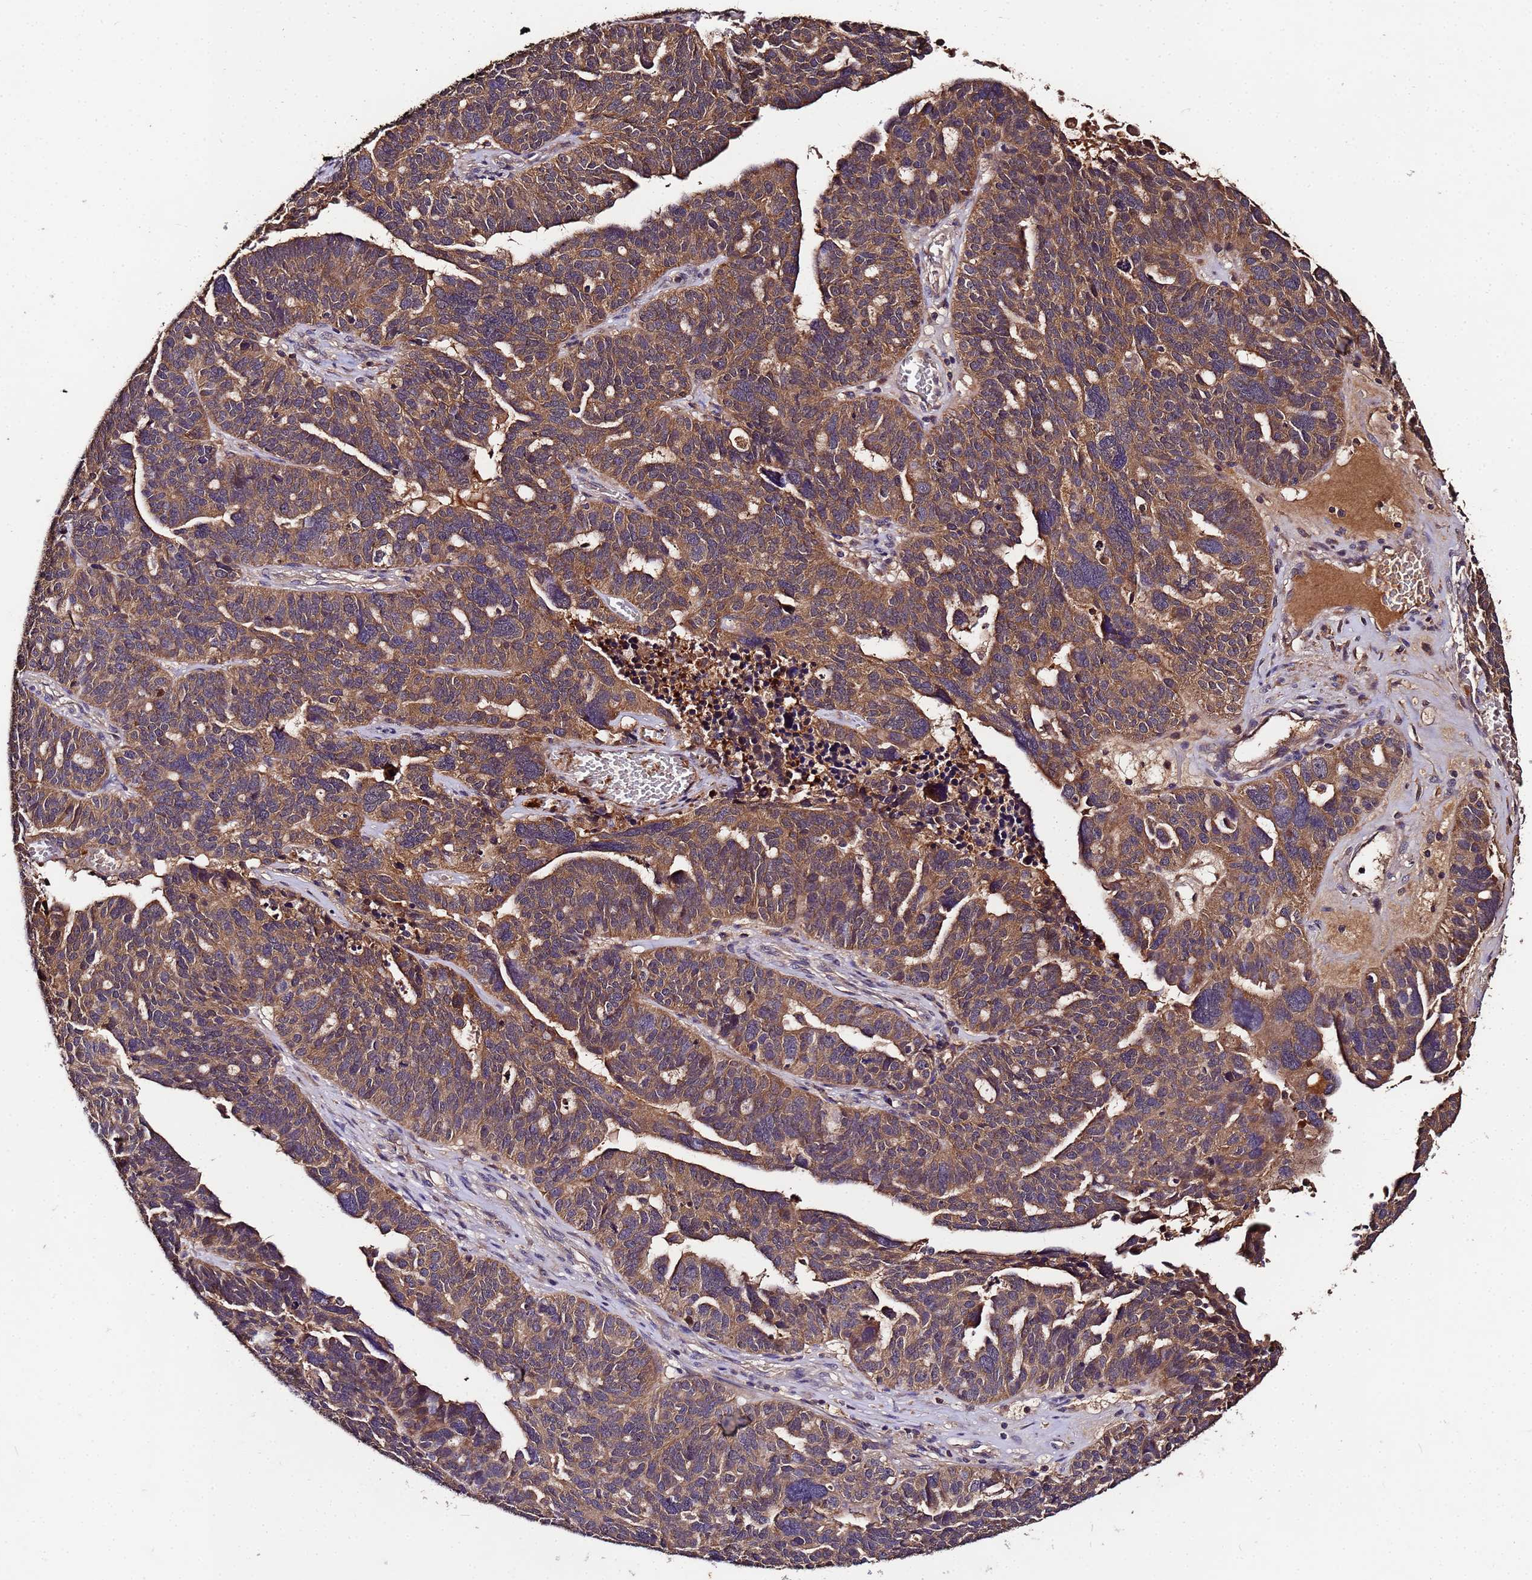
{"staining": {"intensity": "moderate", "quantity": ">75%", "location": "cytoplasmic/membranous"}, "tissue": "ovarian cancer", "cell_type": "Tumor cells", "image_type": "cancer", "snomed": [{"axis": "morphology", "description": "Cystadenocarcinoma, serous, NOS"}, {"axis": "topography", "description": "Ovary"}], "caption": "This is a photomicrograph of IHC staining of serous cystadenocarcinoma (ovarian), which shows moderate staining in the cytoplasmic/membranous of tumor cells.", "gene": "MTERF1", "patient": {"sex": "female", "age": 59}}